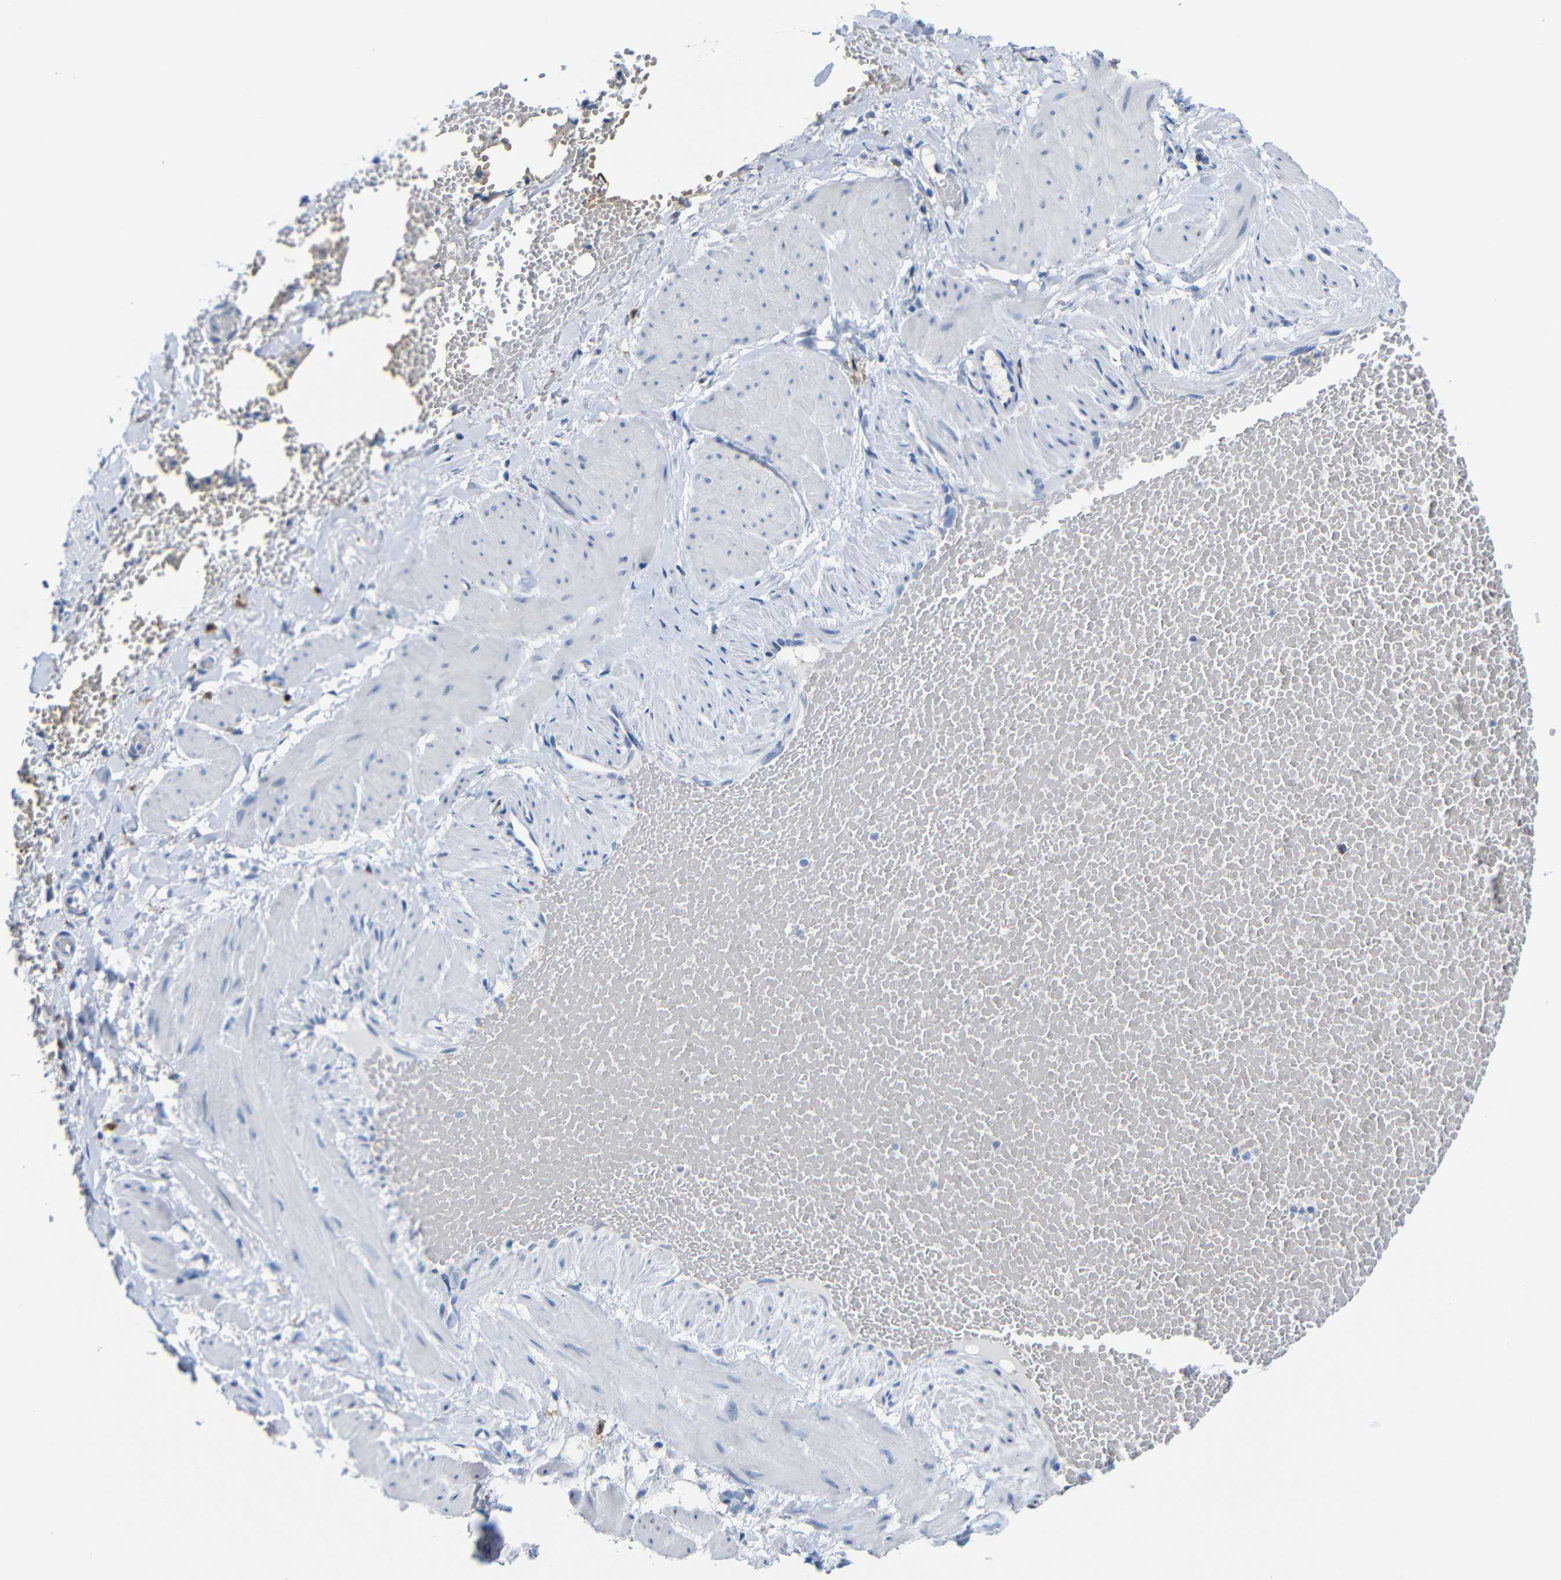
{"staining": {"intensity": "negative", "quantity": "none", "location": "none"}, "tissue": "adipose tissue", "cell_type": "Adipocytes", "image_type": "normal", "snomed": [{"axis": "morphology", "description": "Normal tissue, NOS"}, {"axis": "topography", "description": "Soft tissue"}, {"axis": "topography", "description": "Vascular tissue"}], "caption": "This is an immunohistochemistry photomicrograph of unremarkable adipose tissue. There is no positivity in adipocytes.", "gene": "C1orf210", "patient": {"sex": "female", "age": 35}}